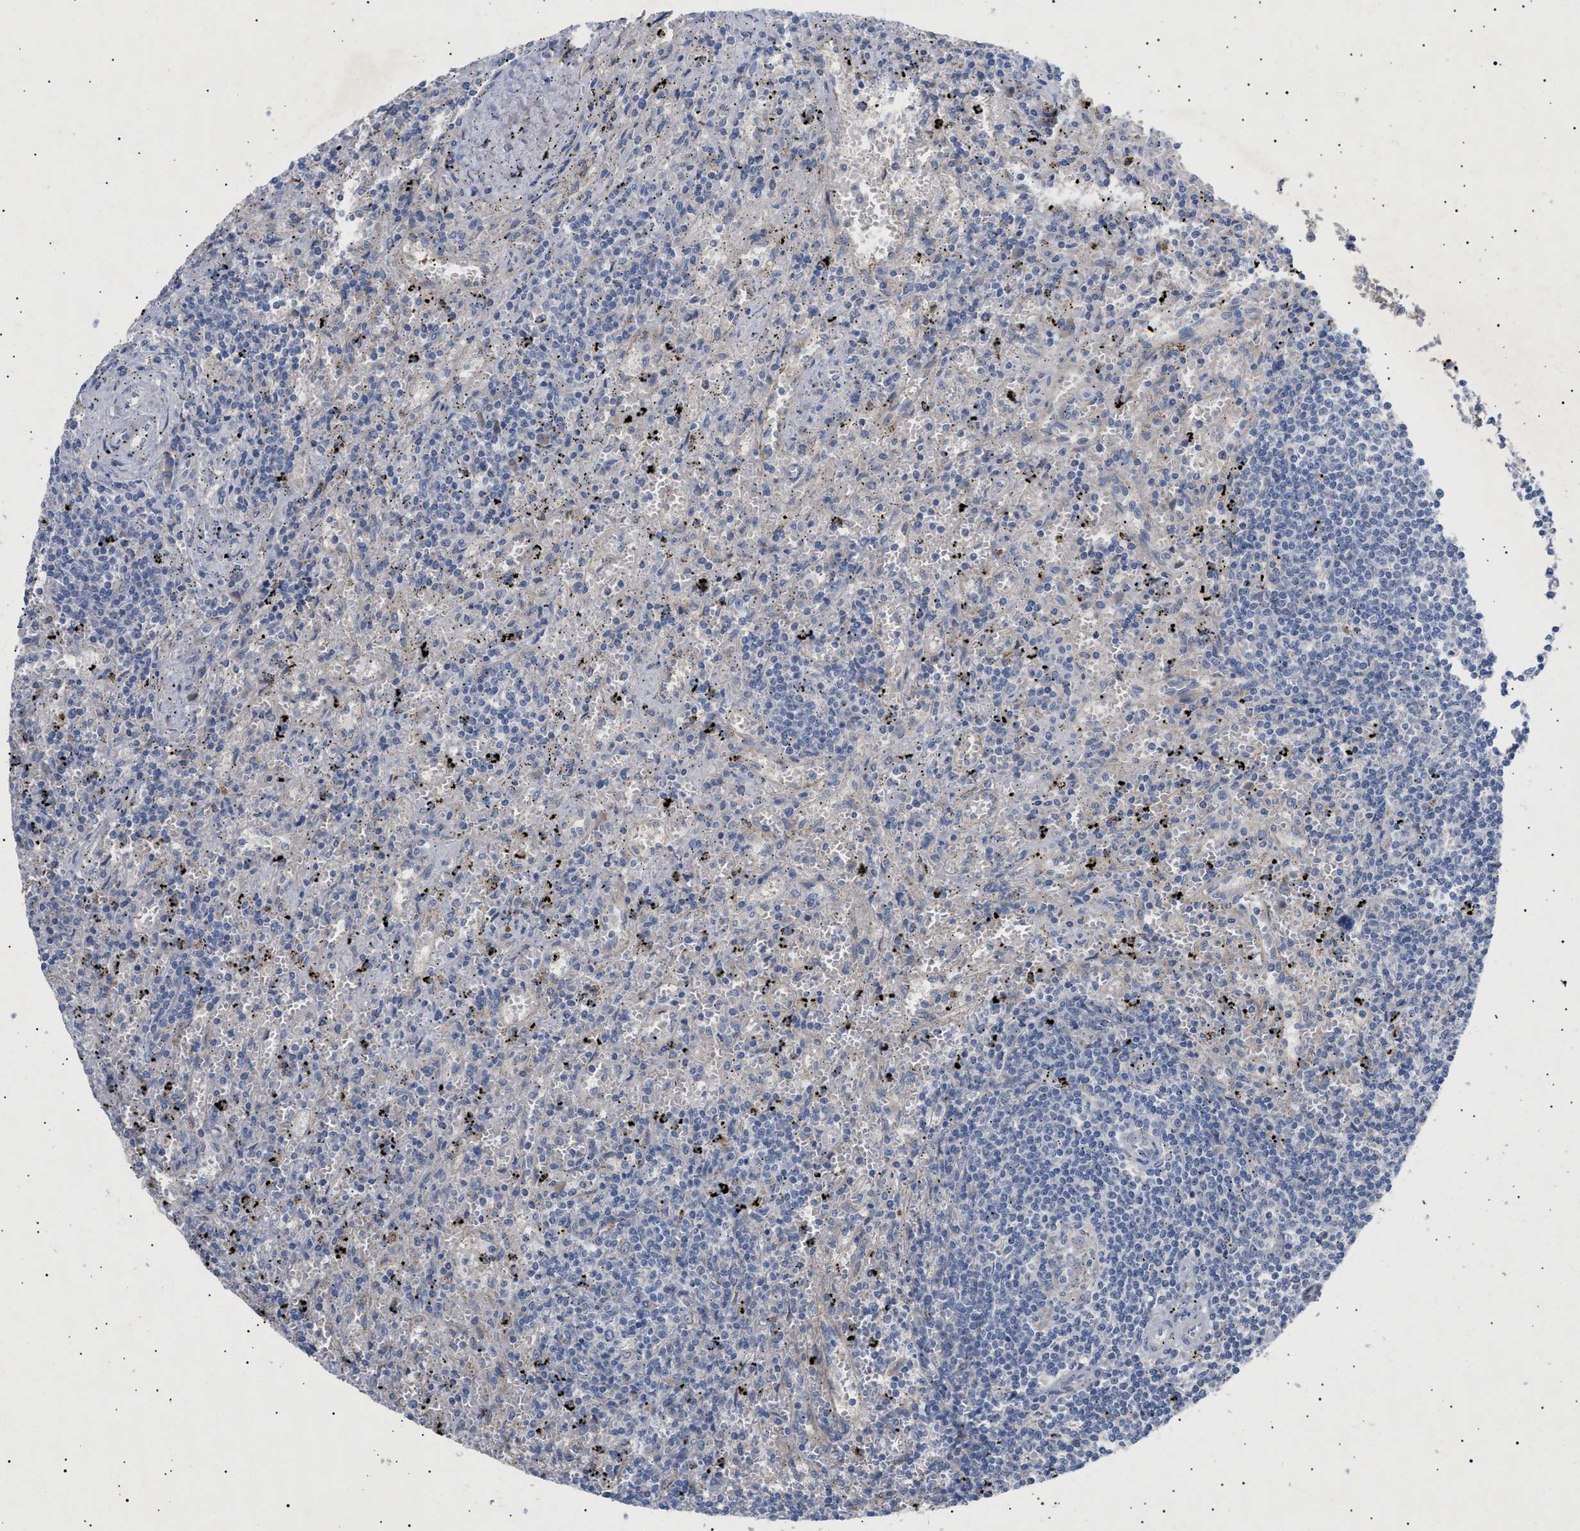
{"staining": {"intensity": "negative", "quantity": "none", "location": "none"}, "tissue": "lymphoma", "cell_type": "Tumor cells", "image_type": "cancer", "snomed": [{"axis": "morphology", "description": "Malignant lymphoma, non-Hodgkin's type, Low grade"}, {"axis": "topography", "description": "Spleen"}], "caption": "There is no significant expression in tumor cells of malignant lymphoma, non-Hodgkin's type (low-grade).", "gene": "SIRT5", "patient": {"sex": "male", "age": 76}}